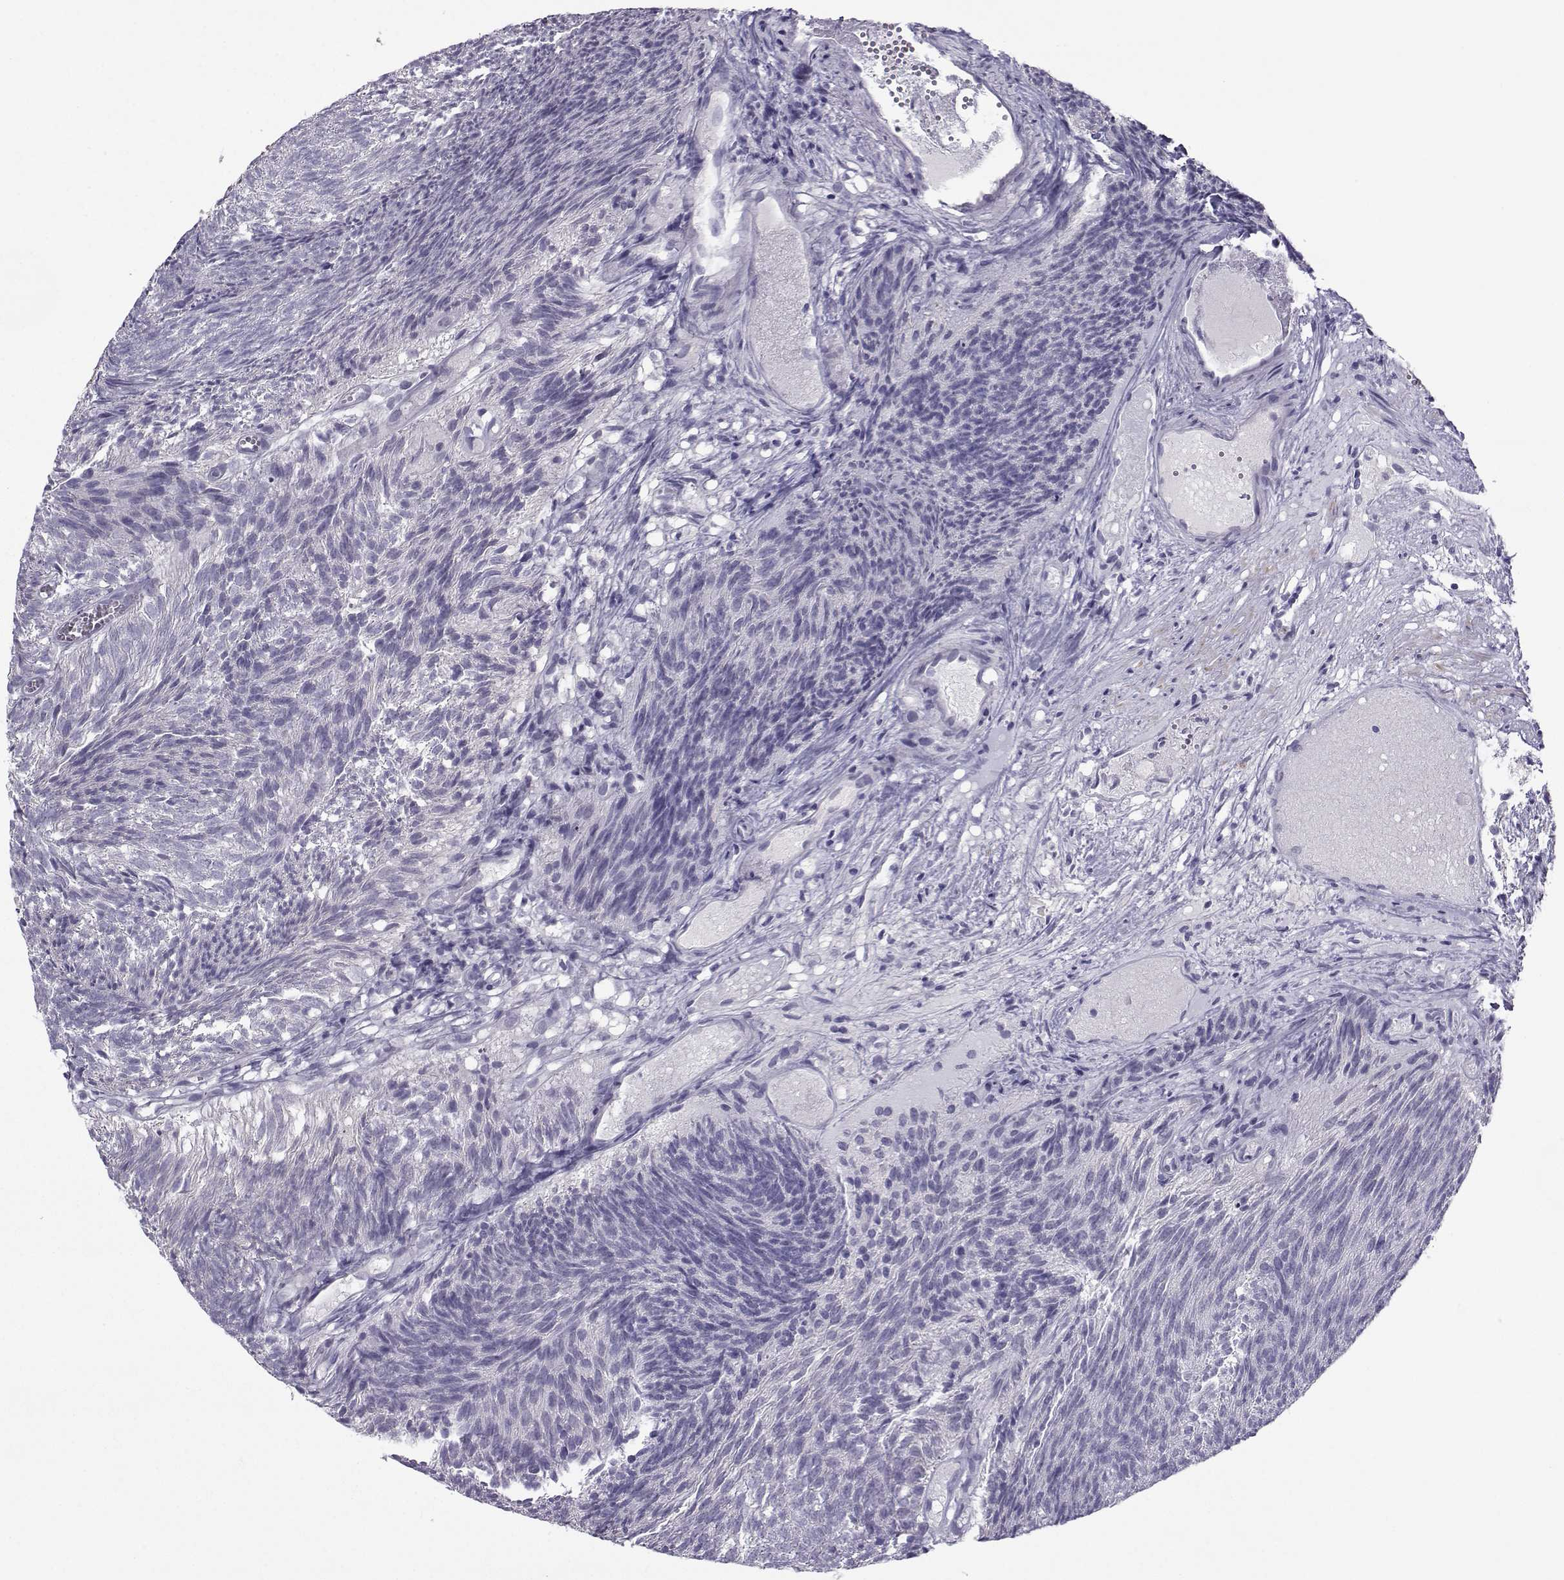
{"staining": {"intensity": "negative", "quantity": "none", "location": "none"}, "tissue": "urothelial cancer", "cell_type": "Tumor cells", "image_type": "cancer", "snomed": [{"axis": "morphology", "description": "Urothelial carcinoma, Low grade"}, {"axis": "topography", "description": "Urinary bladder"}], "caption": "Tumor cells show no significant positivity in low-grade urothelial carcinoma.", "gene": "NECAB3", "patient": {"sex": "male", "age": 77}}